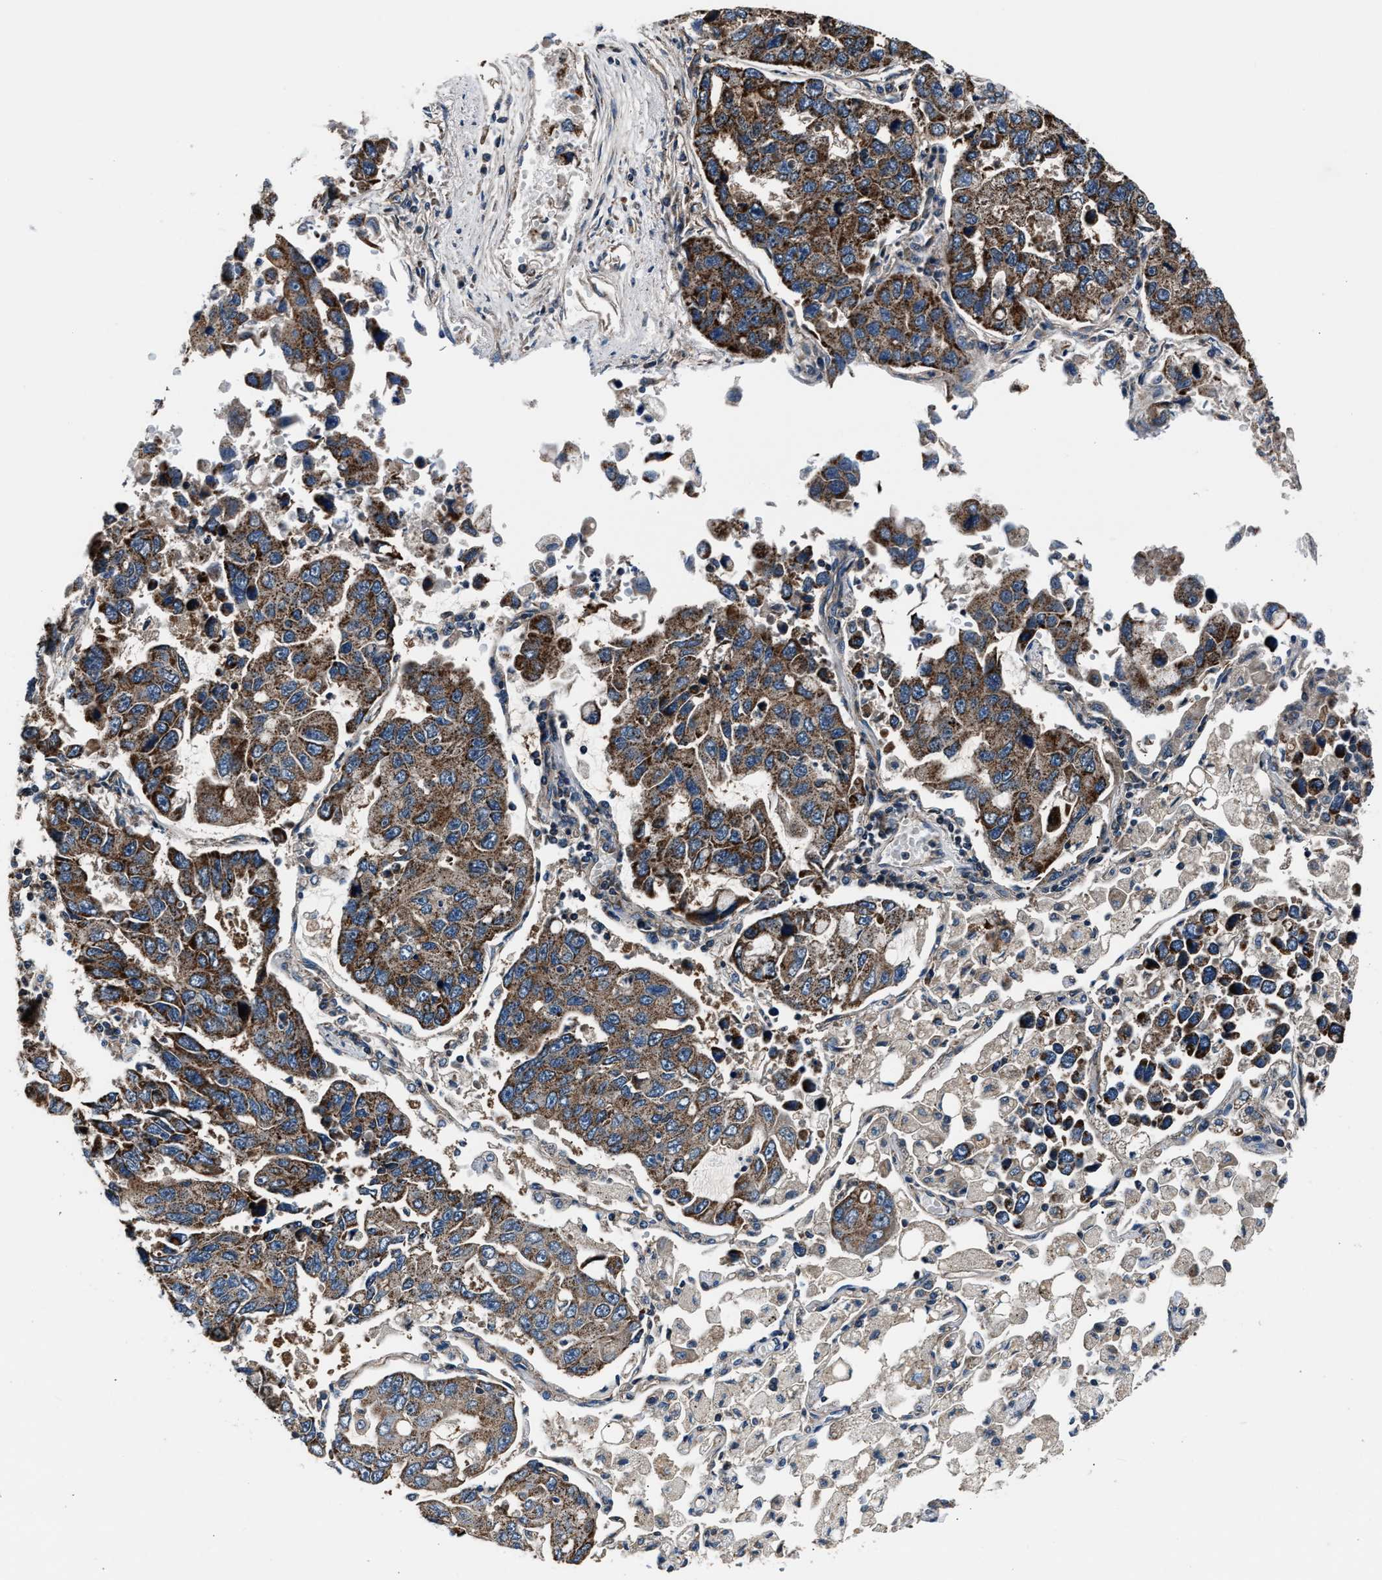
{"staining": {"intensity": "strong", "quantity": ">75%", "location": "cytoplasmic/membranous"}, "tissue": "lung cancer", "cell_type": "Tumor cells", "image_type": "cancer", "snomed": [{"axis": "morphology", "description": "Adenocarcinoma, NOS"}, {"axis": "topography", "description": "Lung"}], "caption": "A brown stain highlights strong cytoplasmic/membranous positivity of a protein in human lung cancer tumor cells.", "gene": "GGCT", "patient": {"sex": "male", "age": 64}}